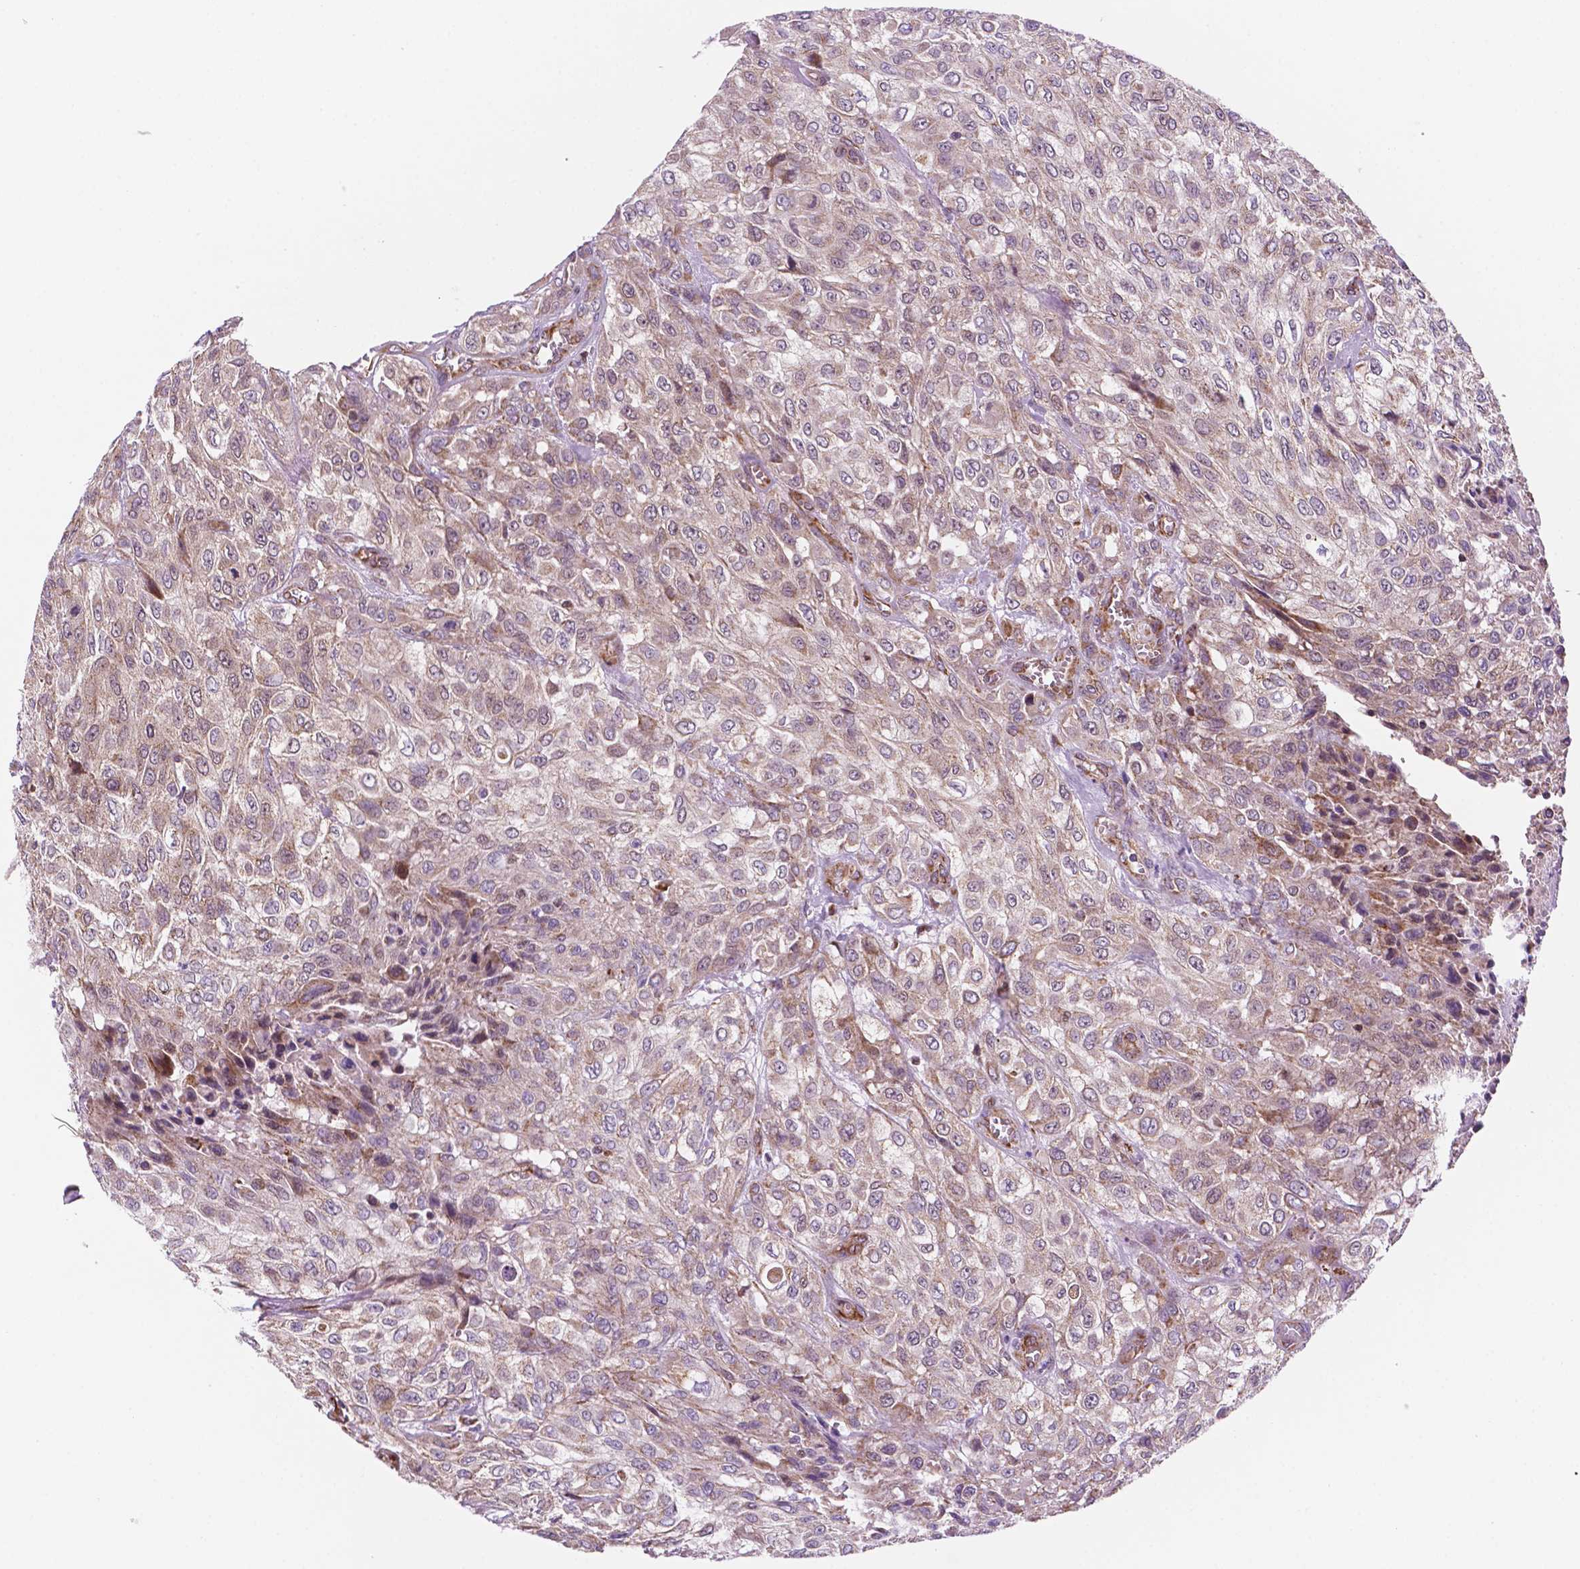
{"staining": {"intensity": "weak", "quantity": ">75%", "location": "cytoplasmic/membranous"}, "tissue": "urothelial cancer", "cell_type": "Tumor cells", "image_type": "cancer", "snomed": [{"axis": "morphology", "description": "Urothelial carcinoma, High grade"}, {"axis": "topography", "description": "Urinary bladder"}], "caption": "About >75% of tumor cells in human urothelial carcinoma (high-grade) exhibit weak cytoplasmic/membranous protein expression as visualized by brown immunohistochemical staining.", "gene": "GEMIN4", "patient": {"sex": "male", "age": 57}}